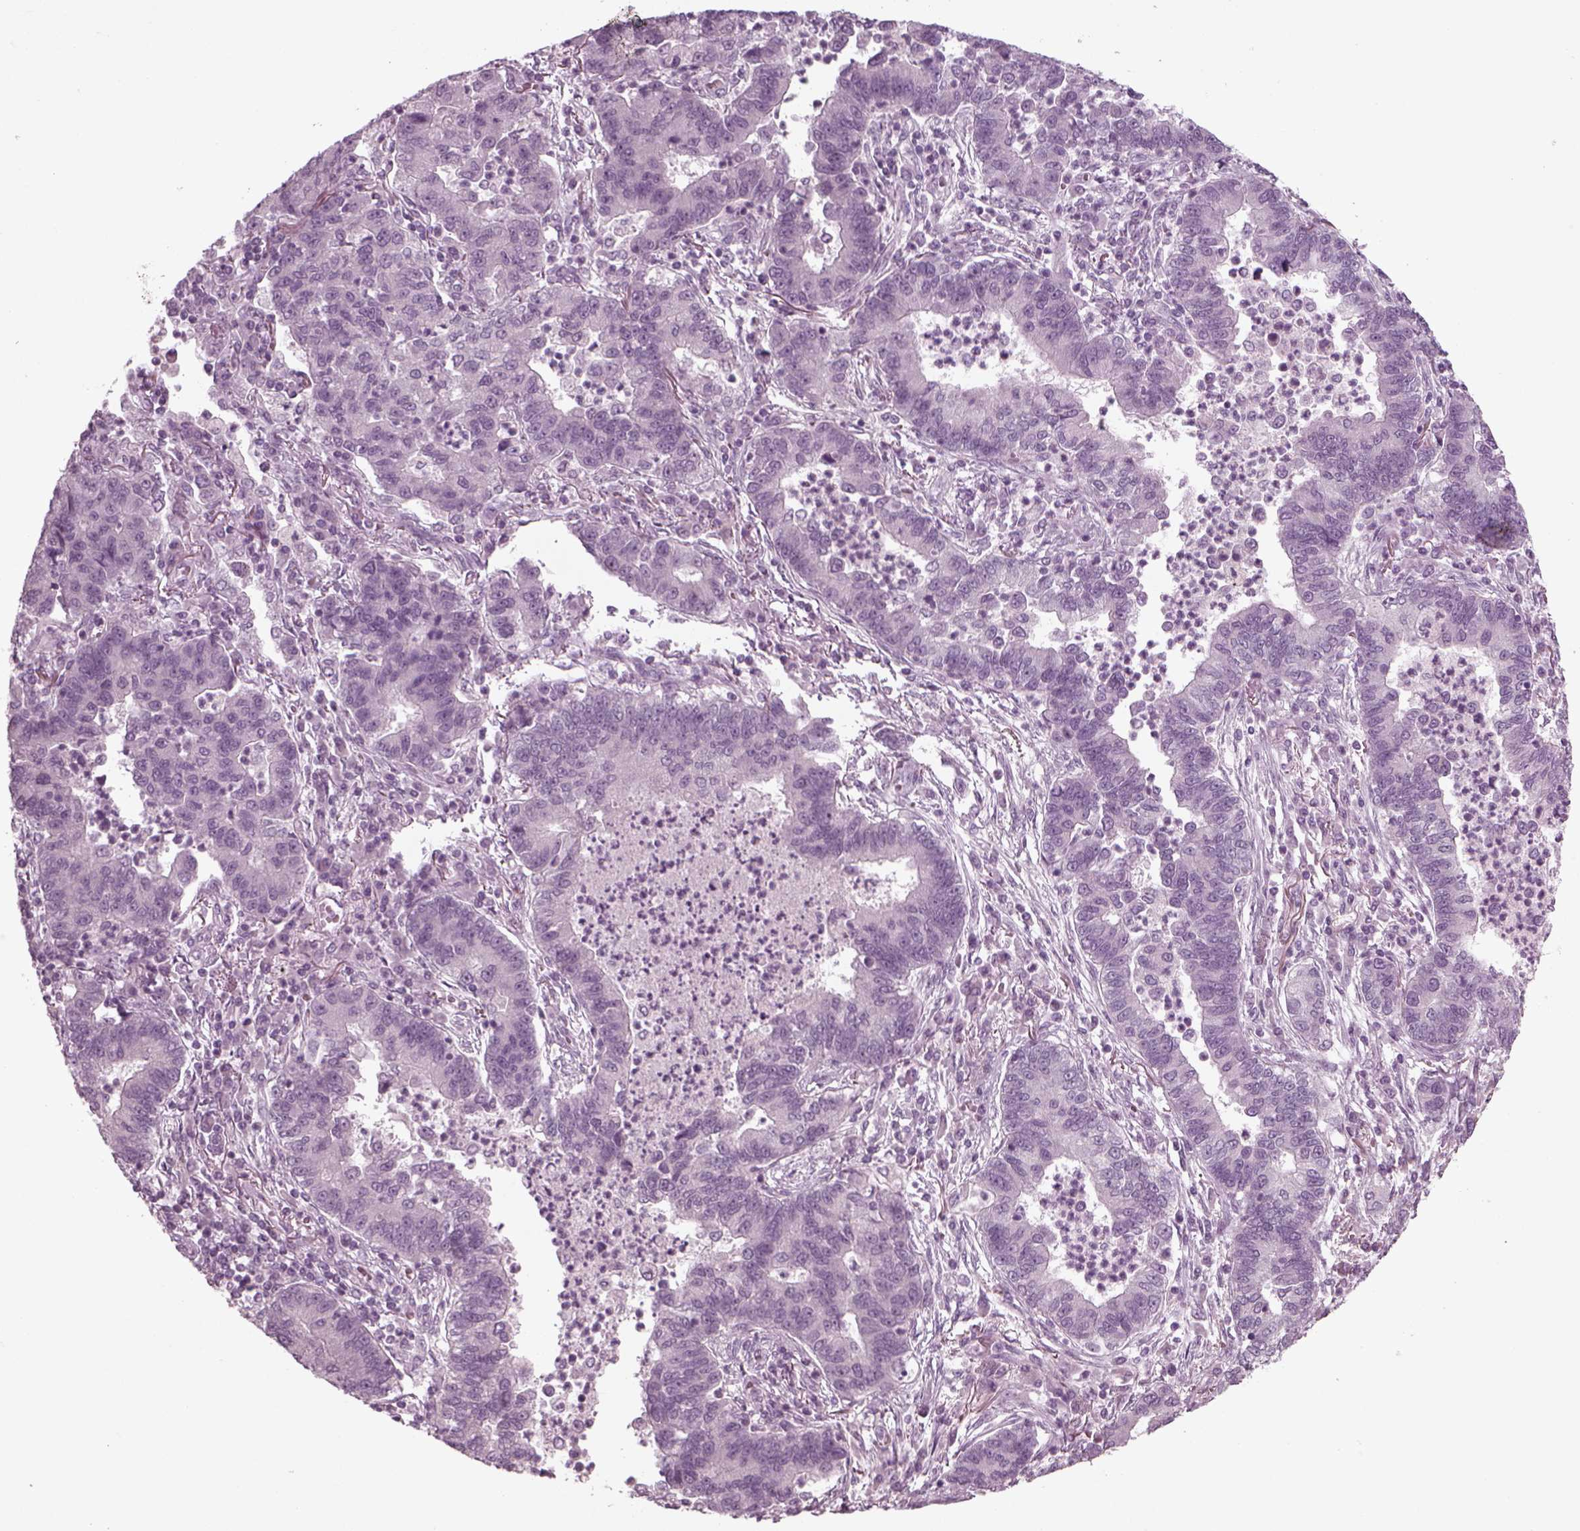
{"staining": {"intensity": "weak", "quantity": "<25%", "location": "cytoplasmic/membranous"}, "tissue": "lung cancer", "cell_type": "Tumor cells", "image_type": "cancer", "snomed": [{"axis": "morphology", "description": "Adenocarcinoma, NOS"}, {"axis": "topography", "description": "Lung"}], "caption": "IHC histopathology image of neoplastic tissue: adenocarcinoma (lung) stained with DAB (3,3'-diaminobenzidine) reveals no significant protein staining in tumor cells.", "gene": "MGAT4D", "patient": {"sex": "female", "age": 57}}